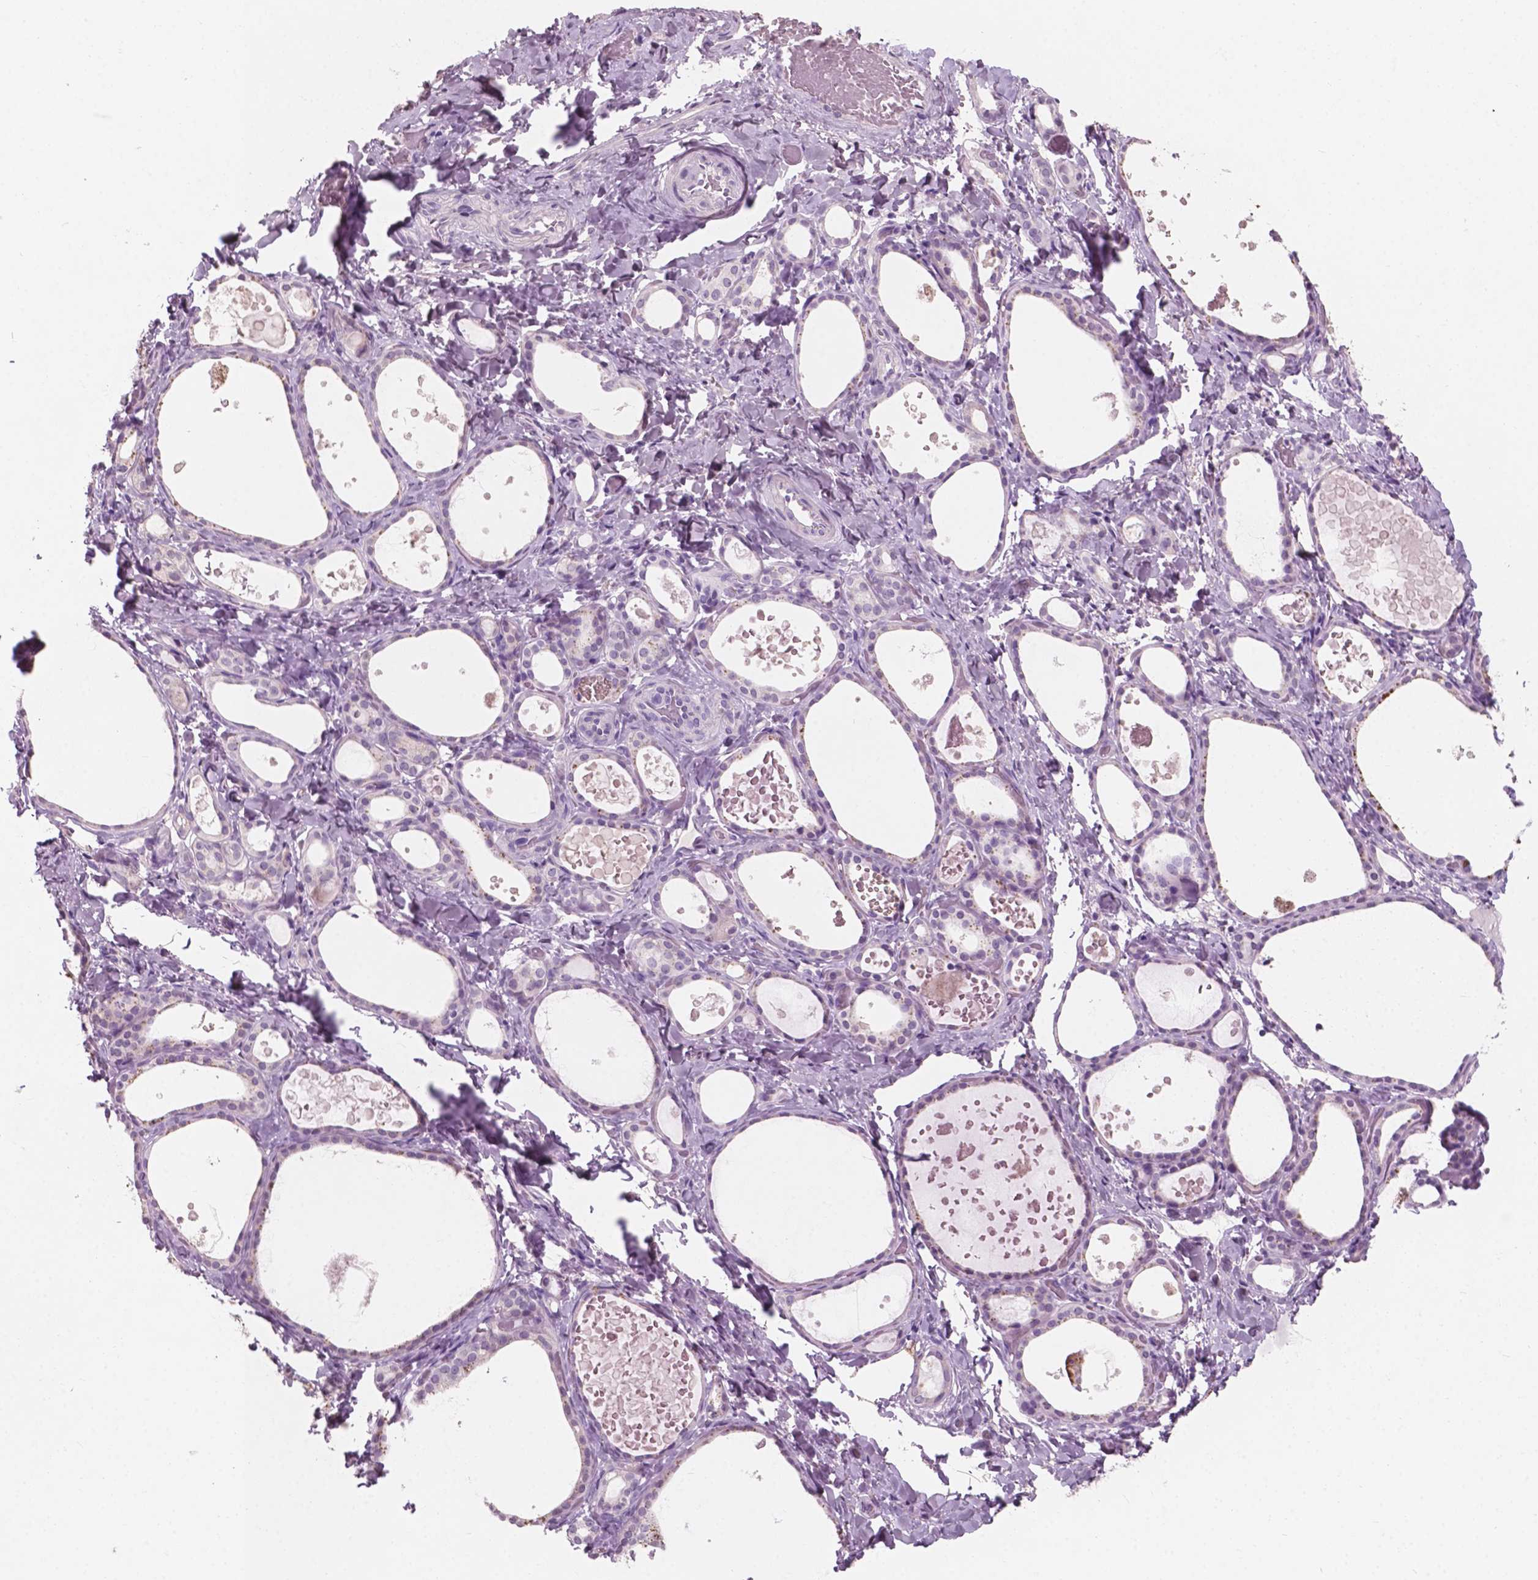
{"staining": {"intensity": "negative", "quantity": "none", "location": "none"}, "tissue": "thyroid gland", "cell_type": "Glandular cells", "image_type": "normal", "snomed": [{"axis": "morphology", "description": "Normal tissue, NOS"}, {"axis": "topography", "description": "Thyroid gland"}], "caption": "Protein analysis of benign thyroid gland displays no significant expression in glandular cells. Brightfield microscopy of immunohistochemistry stained with DAB (3,3'-diaminobenzidine) (brown) and hematoxylin (blue), captured at high magnification.", "gene": "AWAT1", "patient": {"sex": "female", "age": 56}}